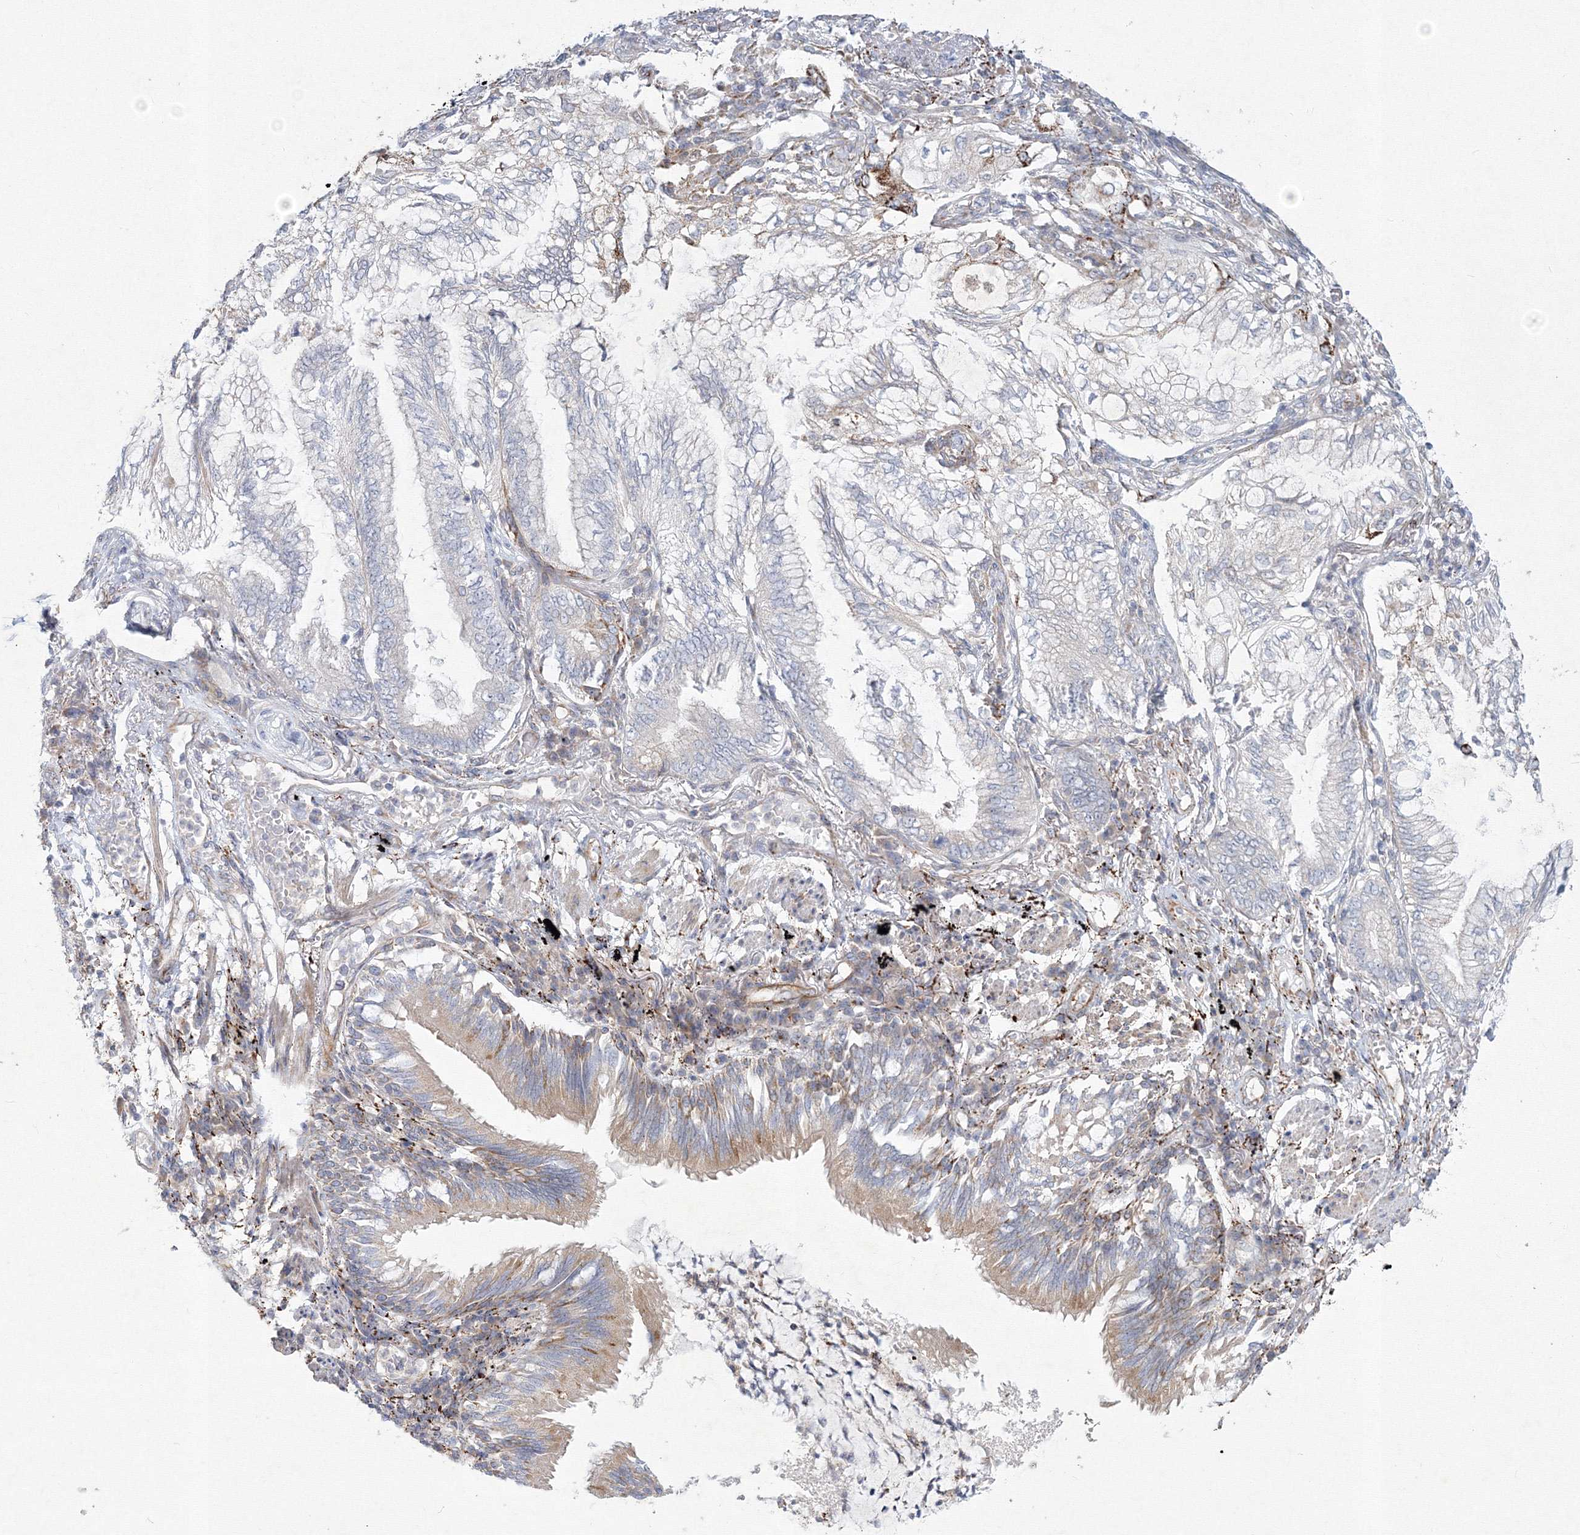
{"staining": {"intensity": "negative", "quantity": "none", "location": "none"}, "tissue": "lung cancer", "cell_type": "Tumor cells", "image_type": "cancer", "snomed": [{"axis": "morphology", "description": "Adenocarcinoma, NOS"}, {"axis": "topography", "description": "Lung"}], "caption": "Immunohistochemistry of human lung cancer (adenocarcinoma) displays no staining in tumor cells. (Stains: DAB (3,3'-diaminobenzidine) IHC with hematoxylin counter stain, Microscopy: brightfield microscopy at high magnification).", "gene": "WDR49", "patient": {"sex": "female", "age": 70}}